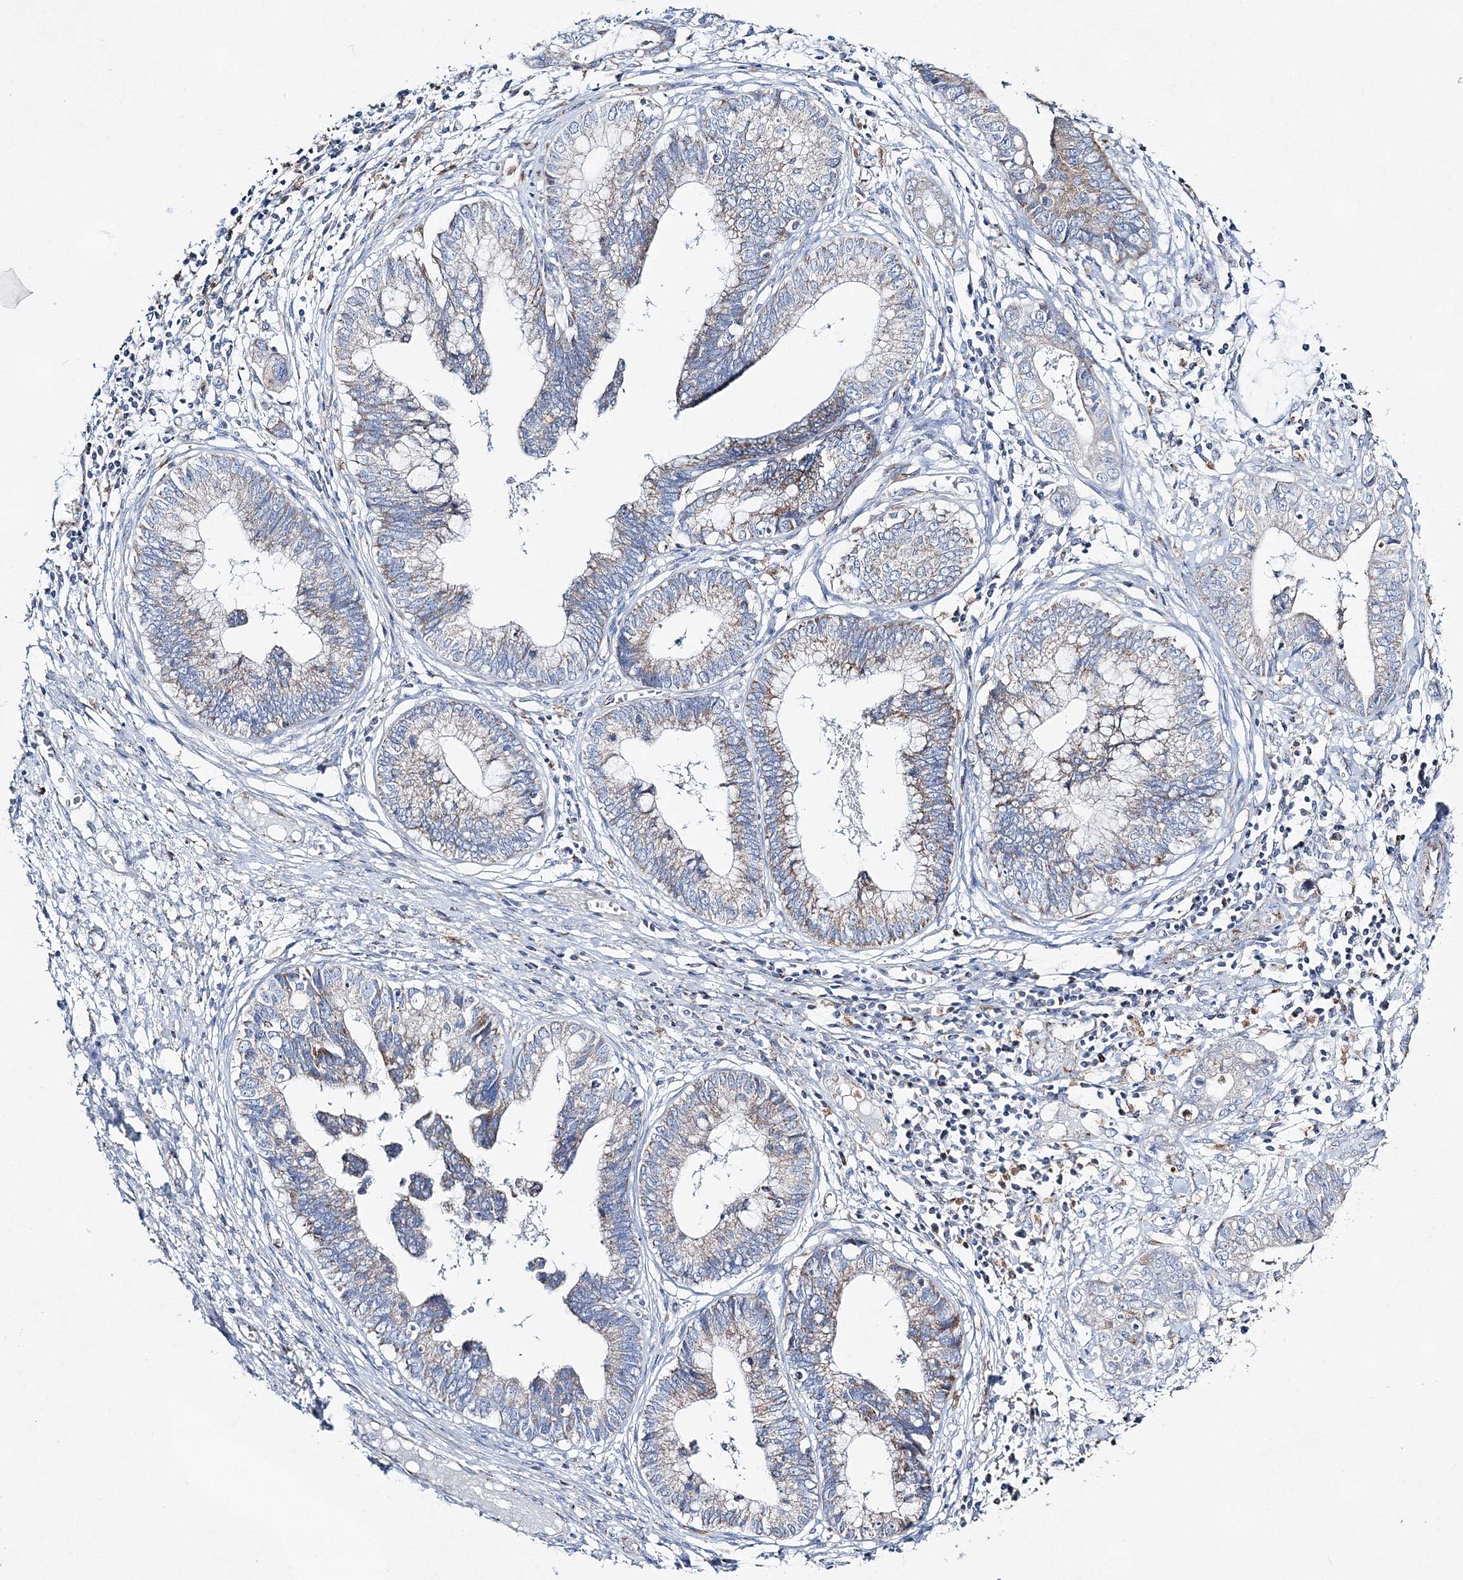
{"staining": {"intensity": "weak", "quantity": ">75%", "location": "cytoplasmic/membranous"}, "tissue": "cervical cancer", "cell_type": "Tumor cells", "image_type": "cancer", "snomed": [{"axis": "morphology", "description": "Adenocarcinoma, NOS"}, {"axis": "topography", "description": "Cervix"}], "caption": "Protein staining of cervical cancer tissue reveals weak cytoplasmic/membranous positivity in about >75% of tumor cells. The staining was performed using DAB, with brown indicating positive protein expression. Nuclei are stained blue with hematoxylin.", "gene": "HIBCH", "patient": {"sex": "female", "age": 44}}